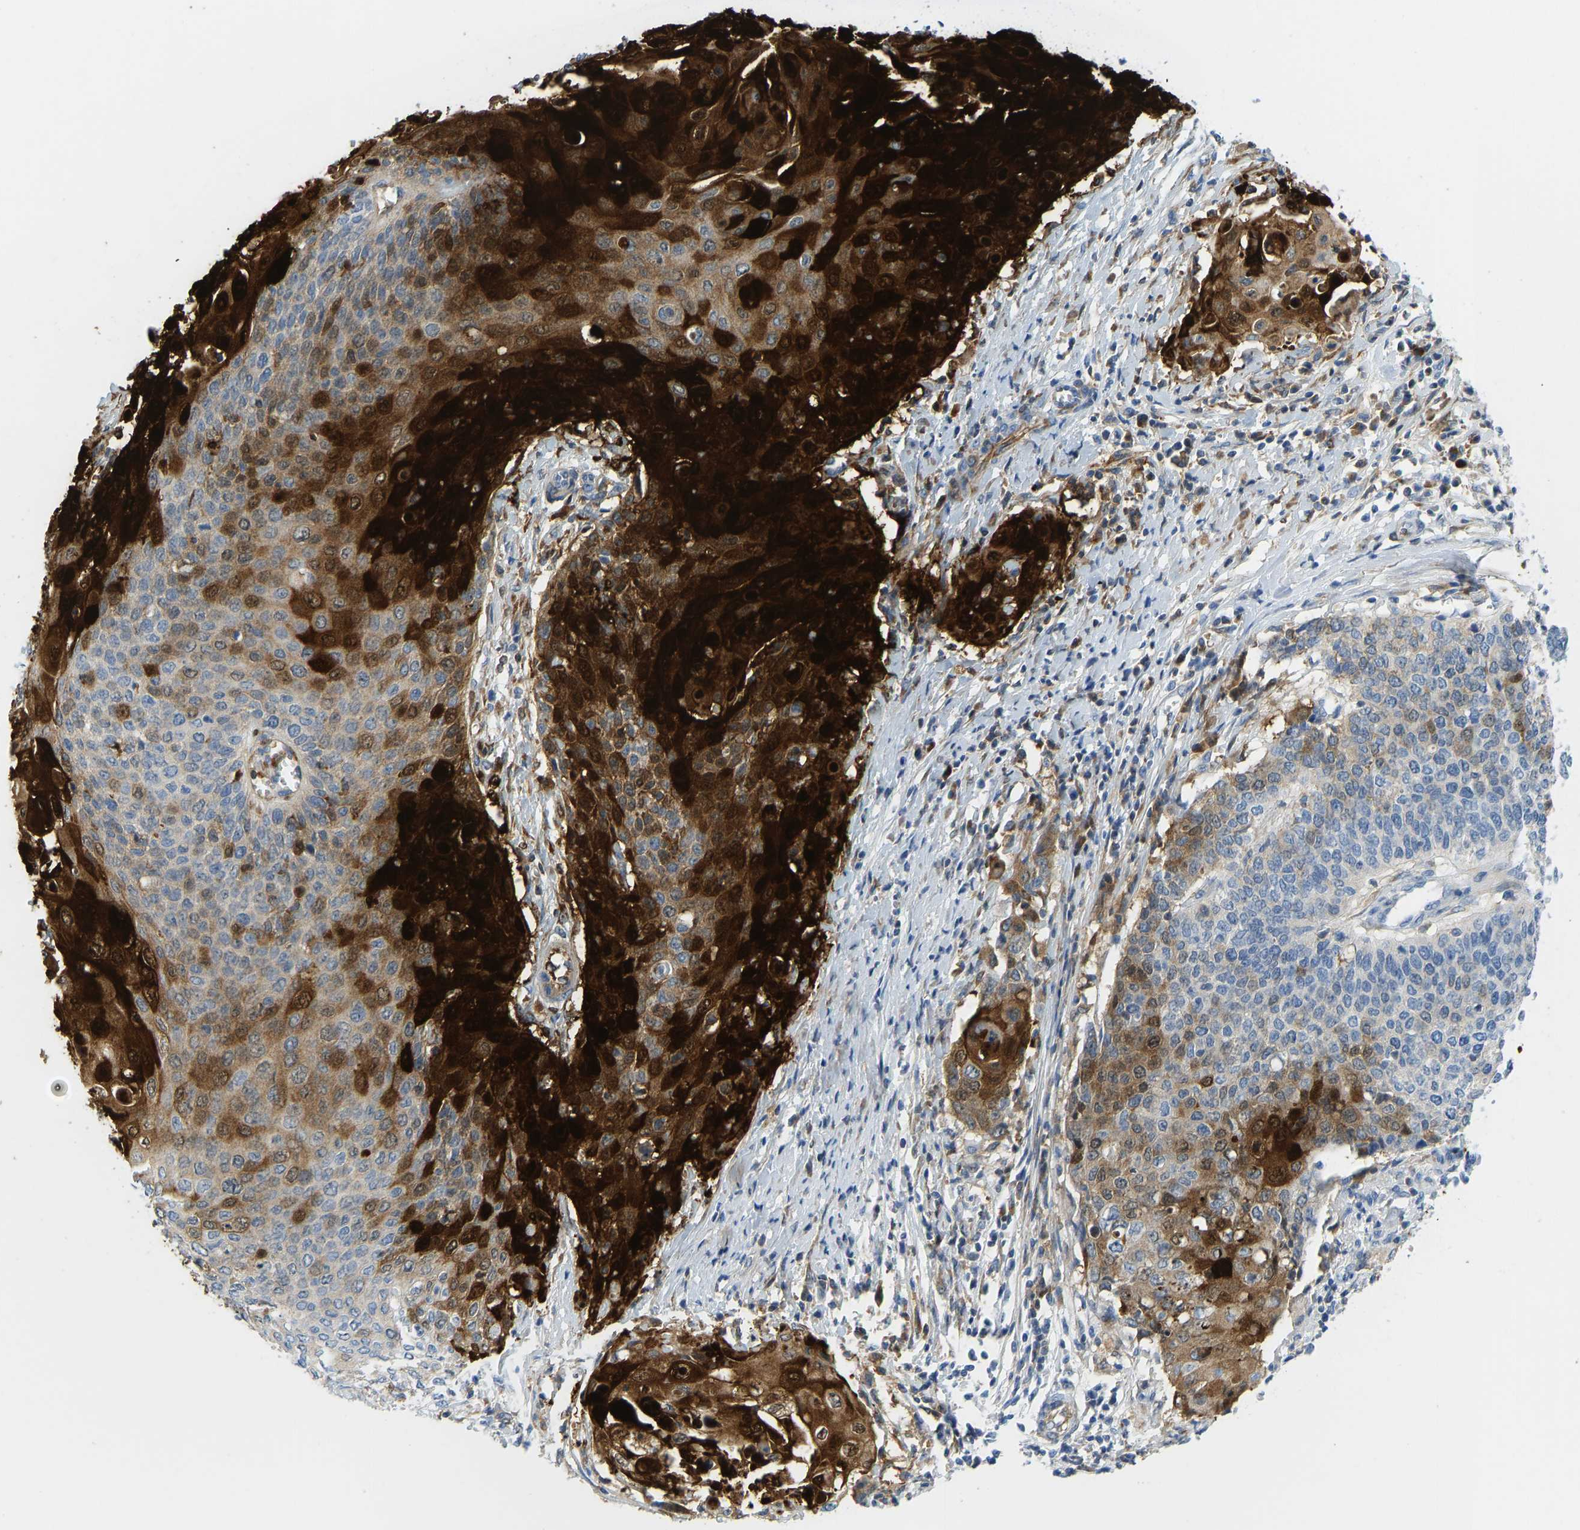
{"staining": {"intensity": "strong", "quantity": "25%-75%", "location": "cytoplasmic/membranous"}, "tissue": "cervical cancer", "cell_type": "Tumor cells", "image_type": "cancer", "snomed": [{"axis": "morphology", "description": "Squamous cell carcinoma, NOS"}, {"axis": "topography", "description": "Cervix"}], "caption": "Squamous cell carcinoma (cervical) was stained to show a protein in brown. There is high levels of strong cytoplasmic/membranous staining in about 25%-75% of tumor cells. Nuclei are stained in blue.", "gene": "SERPINB3", "patient": {"sex": "female", "age": 39}}